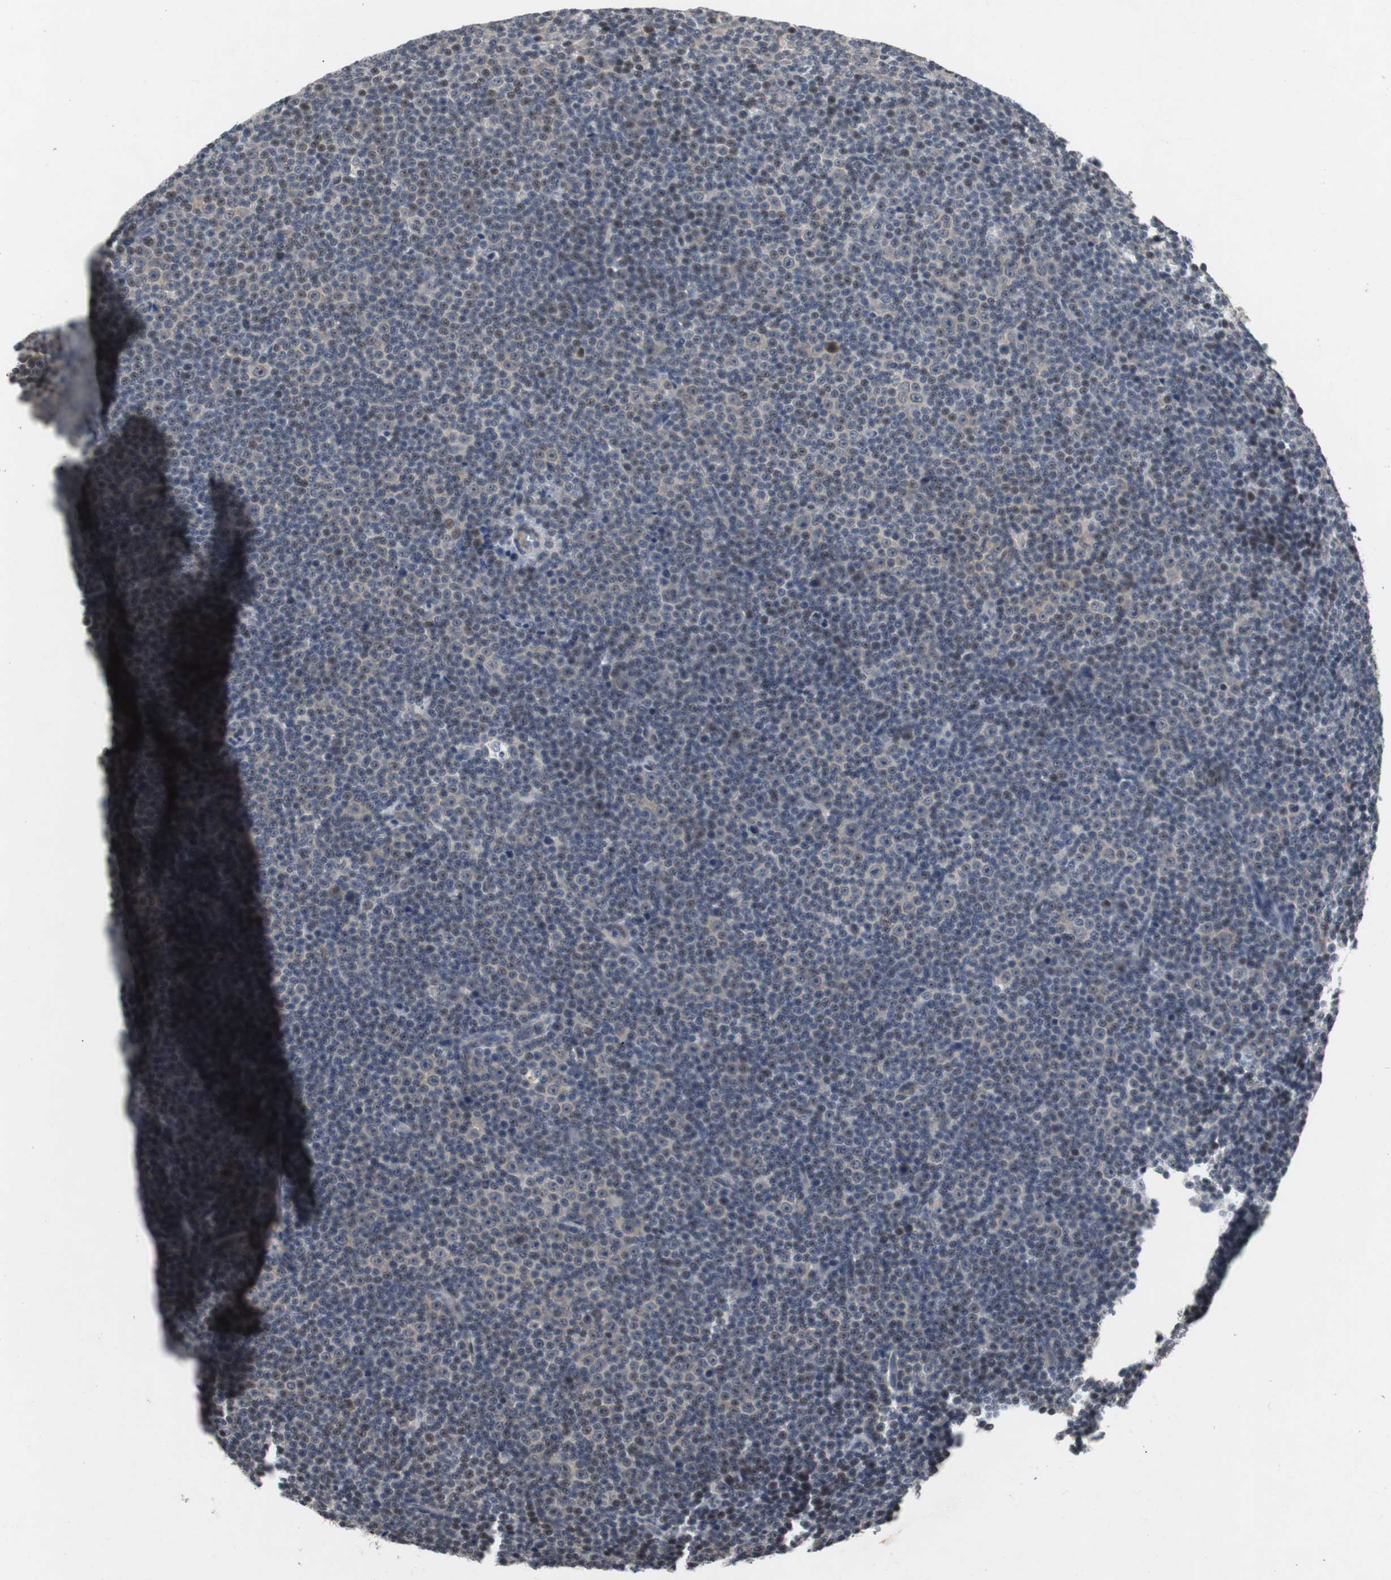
{"staining": {"intensity": "moderate", "quantity": "25%-75%", "location": "nuclear"}, "tissue": "lymphoma", "cell_type": "Tumor cells", "image_type": "cancer", "snomed": [{"axis": "morphology", "description": "Malignant lymphoma, non-Hodgkin's type, Low grade"}, {"axis": "topography", "description": "Lymph node"}], "caption": "Brown immunohistochemical staining in human lymphoma reveals moderate nuclear expression in approximately 25%-75% of tumor cells. (brown staining indicates protein expression, while blue staining denotes nuclei).", "gene": "TP63", "patient": {"sex": "female", "age": 67}}